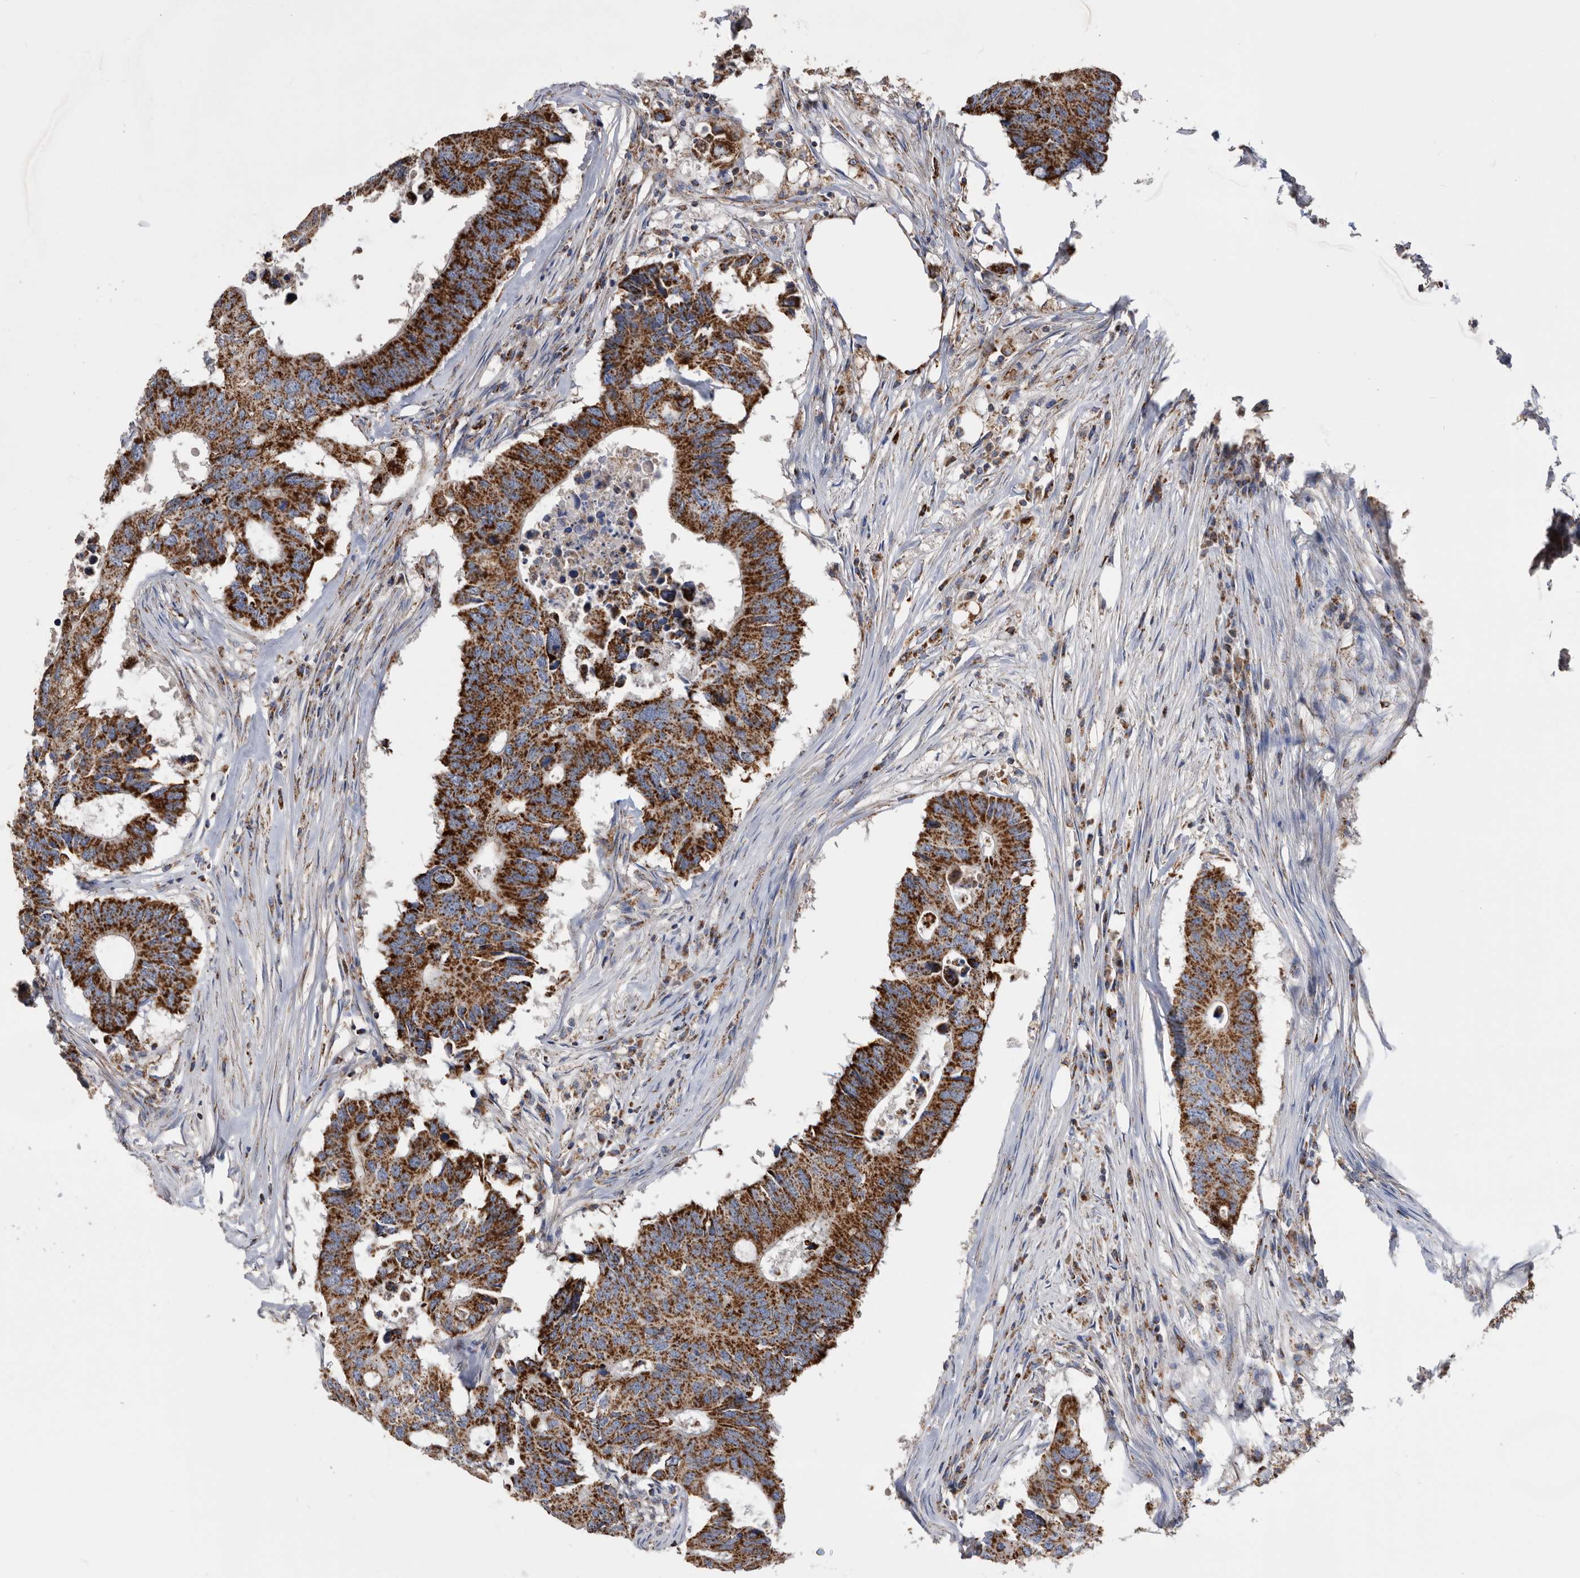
{"staining": {"intensity": "strong", "quantity": ">75%", "location": "cytoplasmic/membranous"}, "tissue": "colorectal cancer", "cell_type": "Tumor cells", "image_type": "cancer", "snomed": [{"axis": "morphology", "description": "Adenocarcinoma, NOS"}, {"axis": "topography", "description": "Colon"}], "caption": "Tumor cells display strong cytoplasmic/membranous positivity in about >75% of cells in colorectal cancer. The protein is stained brown, and the nuclei are stained in blue (DAB (3,3'-diaminobenzidine) IHC with brightfield microscopy, high magnification).", "gene": "WFDC1", "patient": {"sex": "male", "age": 71}}